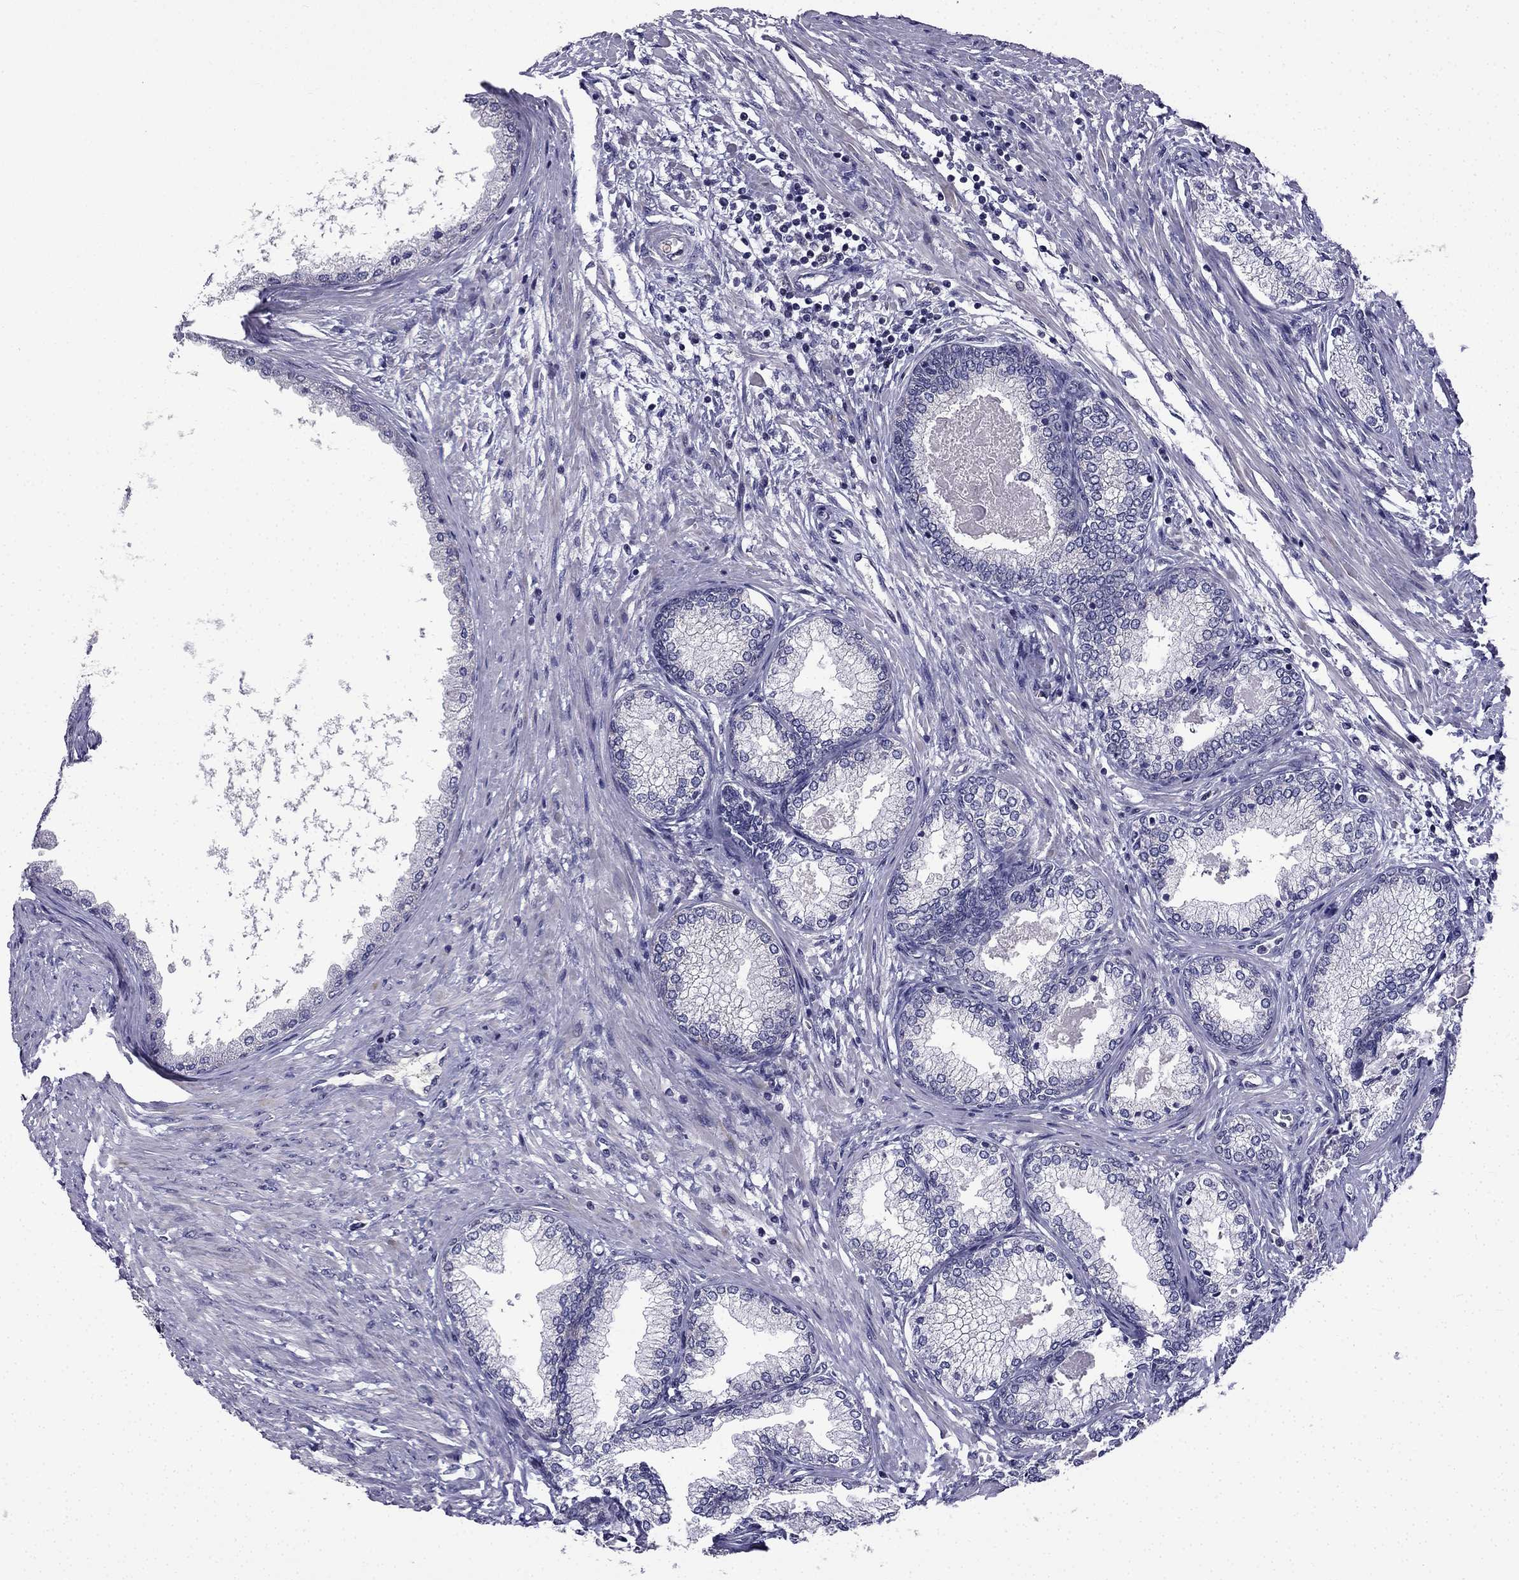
{"staining": {"intensity": "negative", "quantity": "none", "location": "none"}, "tissue": "prostate", "cell_type": "Glandular cells", "image_type": "normal", "snomed": [{"axis": "morphology", "description": "Normal tissue, NOS"}, {"axis": "topography", "description": "Prostate"}], "caption": "Immunohistochemistry histopathology image of normal prostate stained for a protein (brown), which reveals no positivity in glandular cells. Nuclei are stained in blue.", "gene": "SLC6A2", "patient": {"sex": "male", "age": 72}}